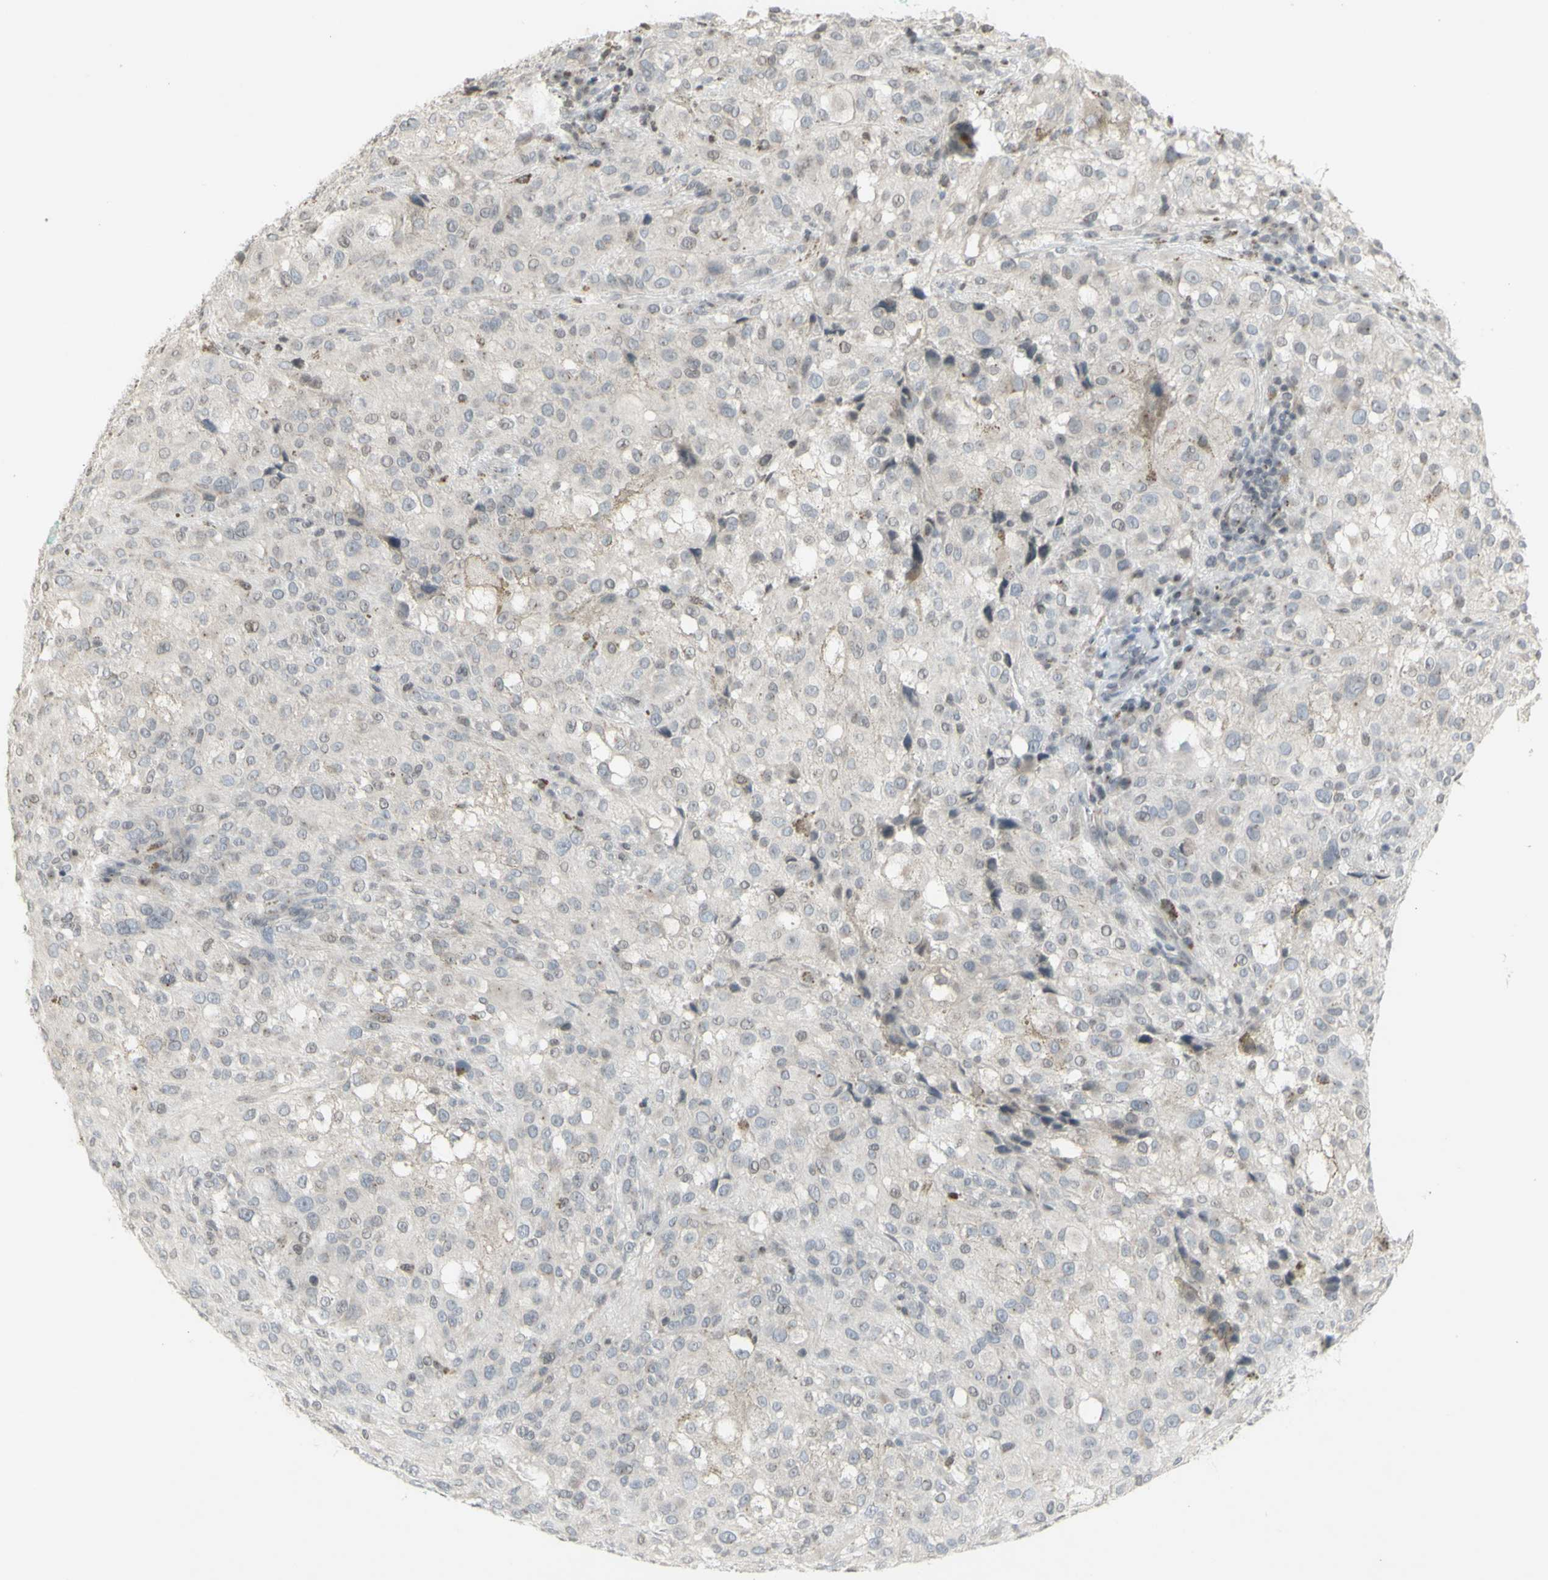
{"staining": {"intensity": "negative", "quantity": "none", "location": "none"}, "tissue": "melanoma", "cell_type": "Tumor cells", "image_type": "cancer", "snomed": [{"axis": "morphology", "description": "Necrosis, NOS"}, {"axis": "morphology", "description": "Malignant melanoma, NOS"}, {"axis": "topography", "description": "Skin"}], "caption": "This is an IHC image of human melanoma. There is no positivity in tumor cells.", "gene": "MUC5AC", "patient": {"sex": "female", "age": 87}}